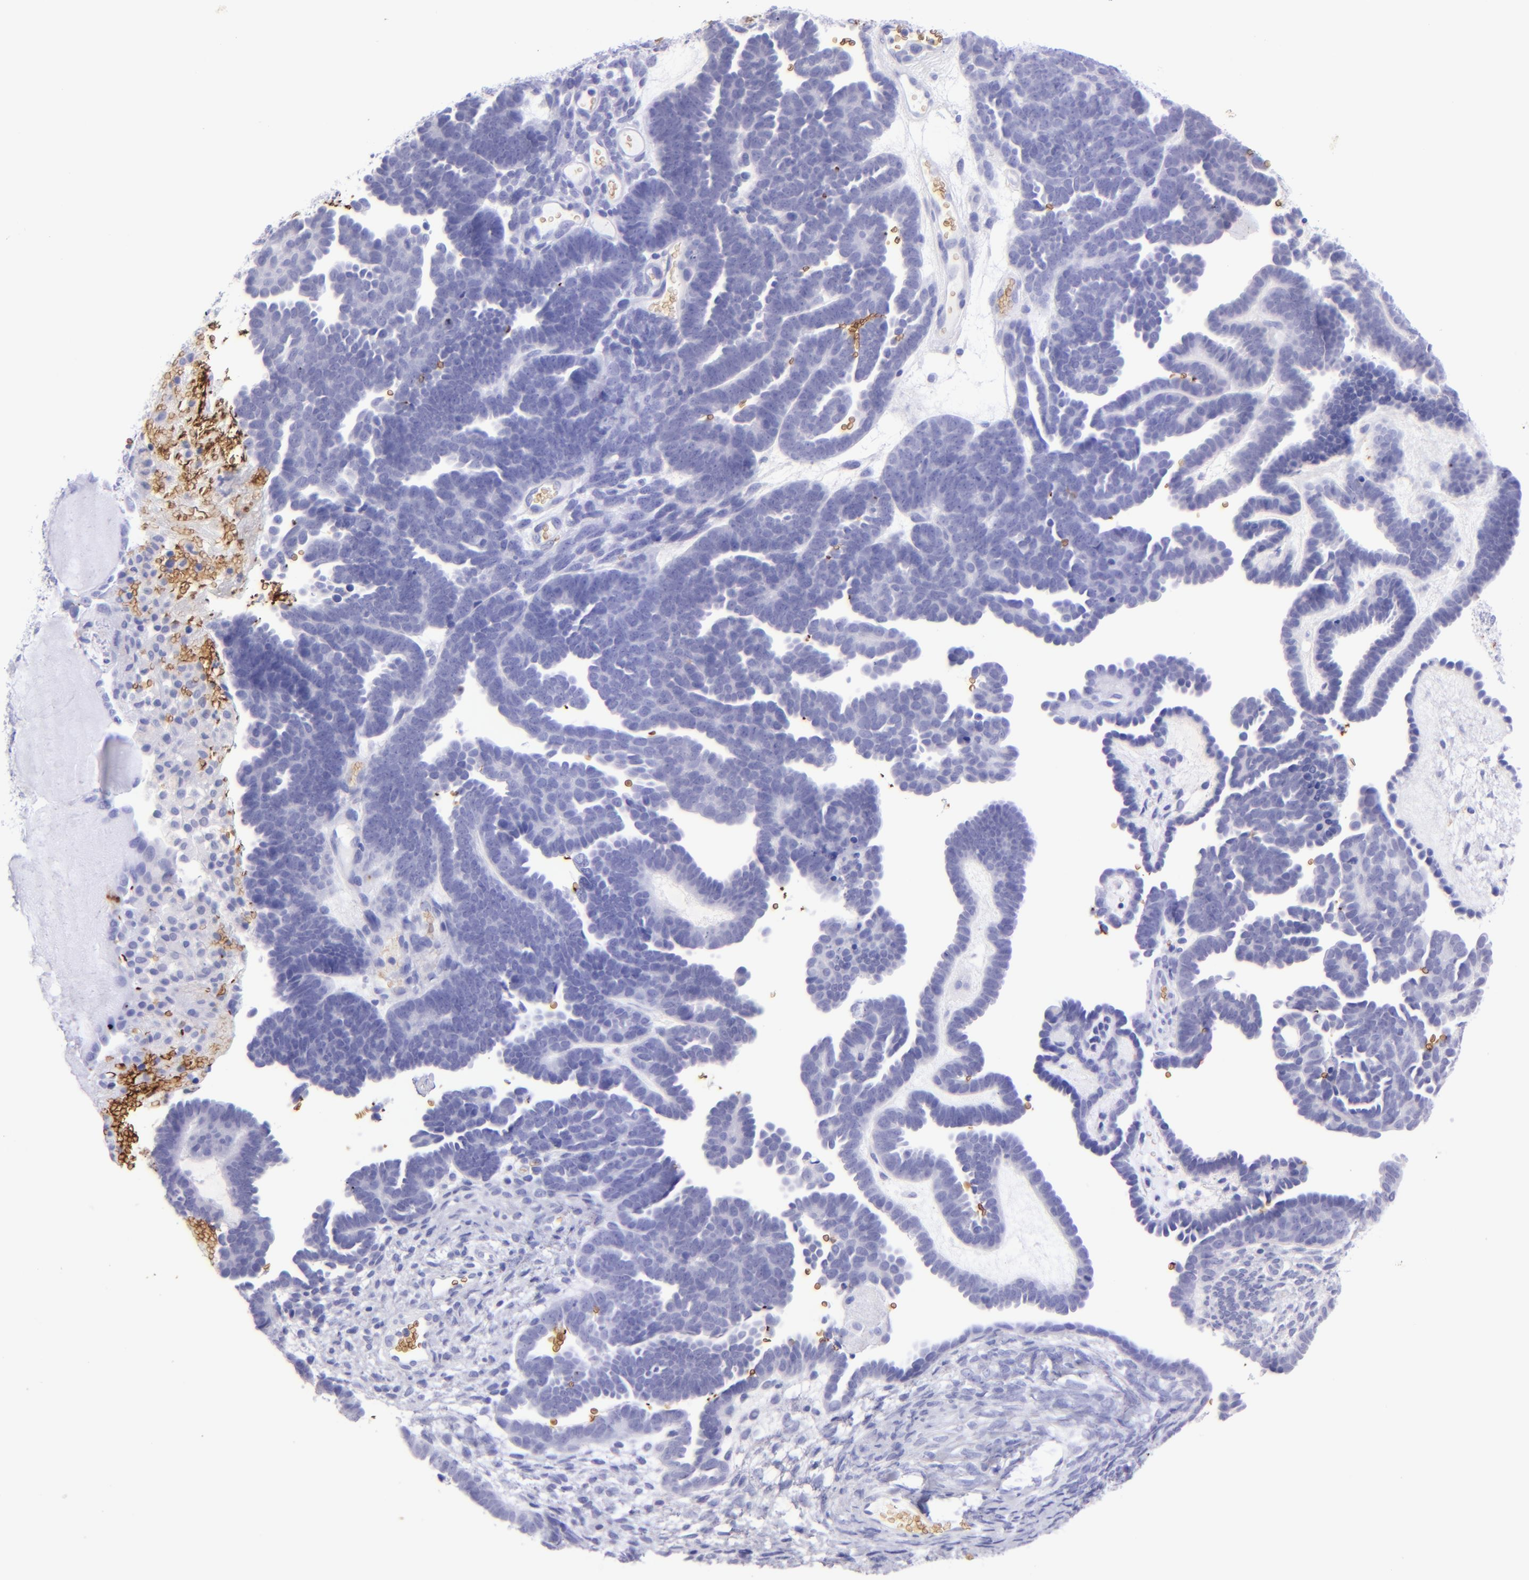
{"staining": {"intensity": "negative", "quantity": "none", "location": "none"}, "tissue": "endometrial cancer", "cell_type": "Tumor cells", "image_type": "cancer", "snomed": [{"axis": "morphology", "description": "Neoplasm, malignant, NOS"}, {"axis": "topography", "description": "Endometrium"}], "caption": "Immunohistochemistry micrograph of neoplastic tissue: human neoplasm (malignant) (endometrial) stained with DAB (3,3'-diaminobenzidine) reveals no significant protein expression in tumor cells.", "gene": "GYPA", "patient": {"sex": "female", "age": 74}}